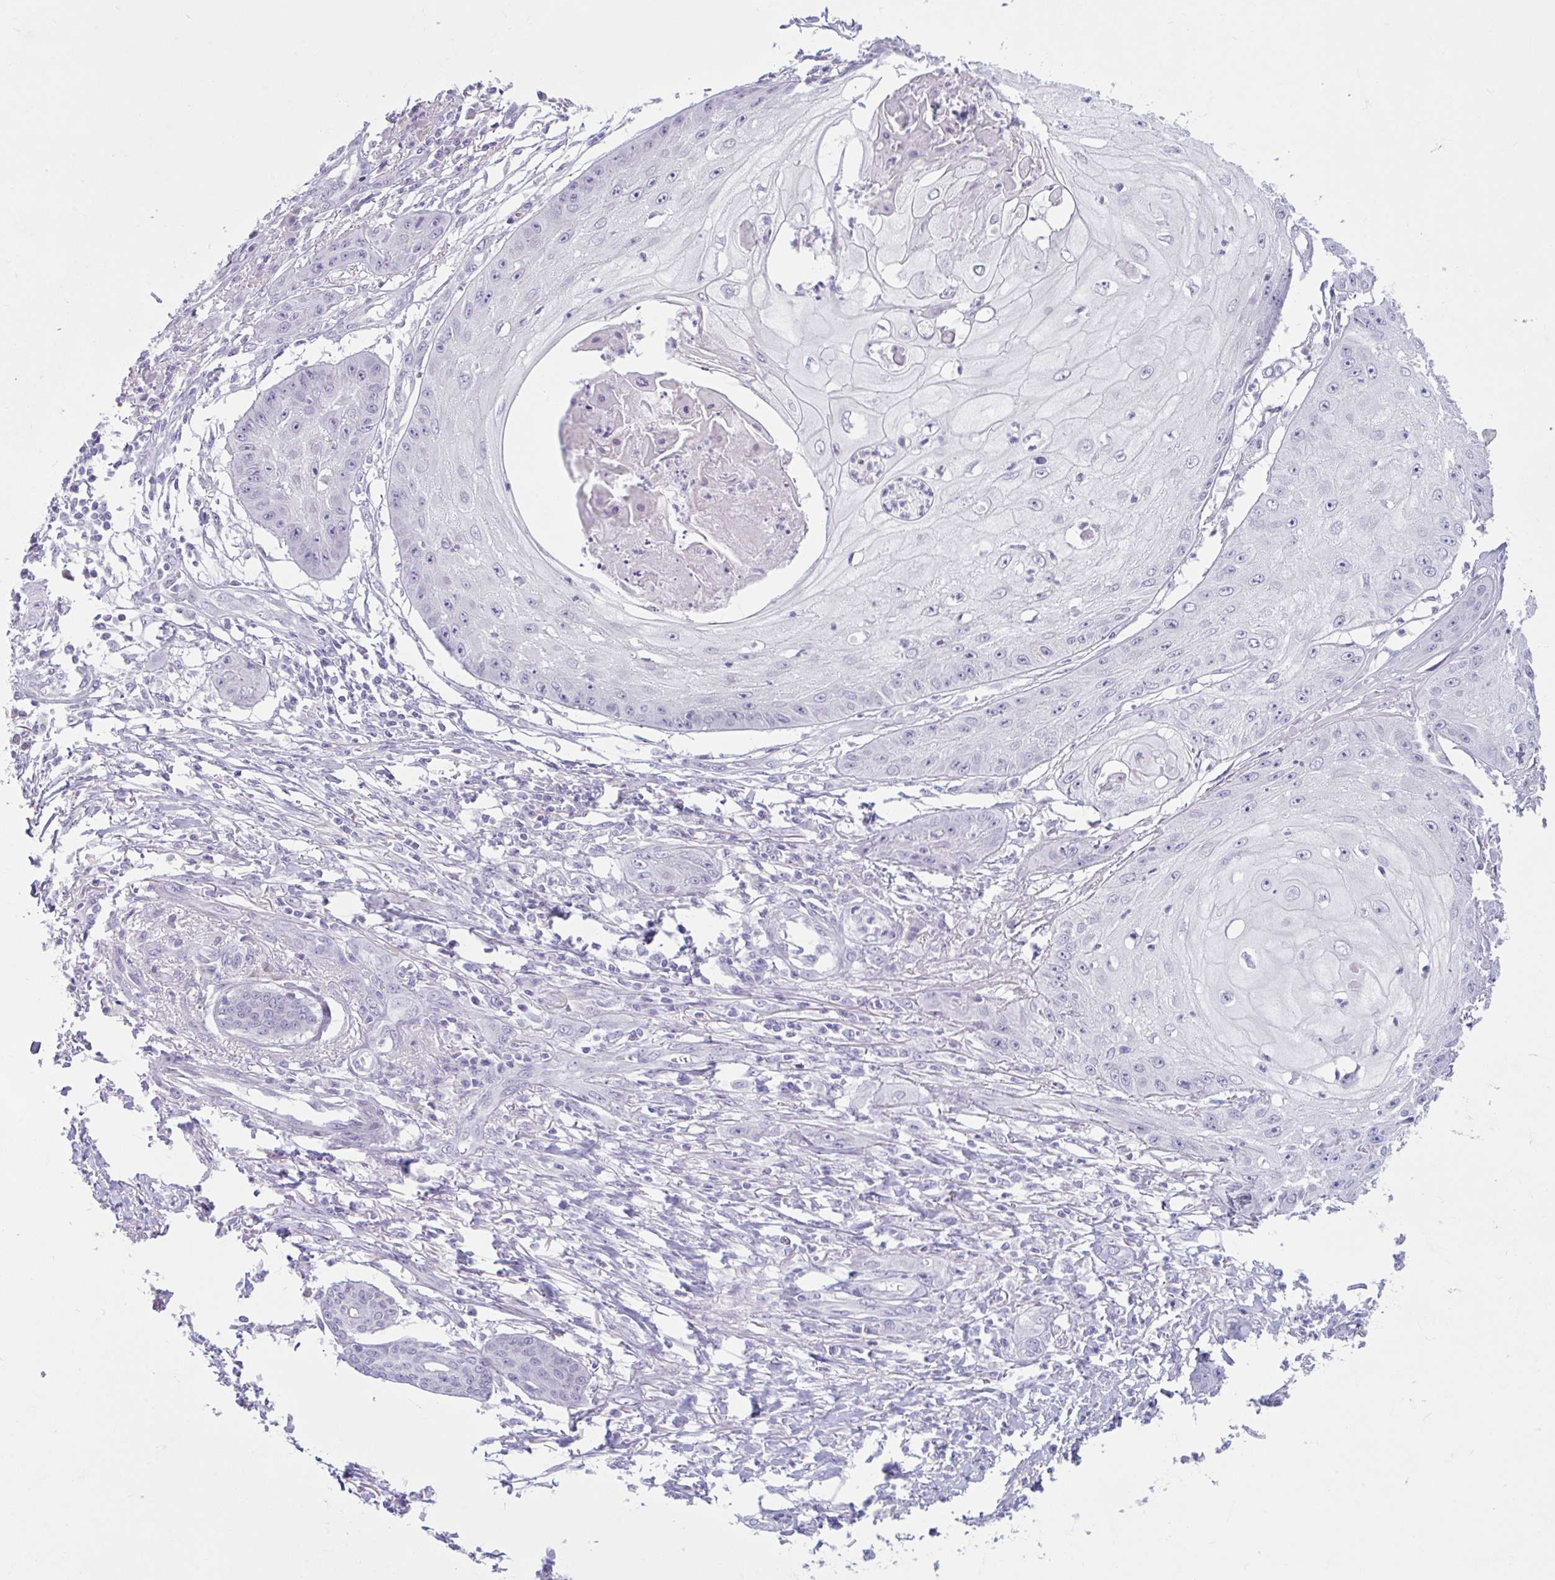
{"staining": {"intensity": "negative", "quantity": "none", "location": "none"}, "tissue": "skin cancer", "cell_type": "Tumor cells", "image_type": "cancer", "snomed": [{"axis": "morphology", "description": "Squamous cell carcinoma, NOS"}, {"axis": "topography", "description": "Skin"}], "caption": "Human skin cancer (squamous cell carcinoma) stained for a protein using immunohistochemistry (IHC) shows no expression in tumor cells.", "gene": "FAM153A", "patient": {"sex": "male", "age": 70}}